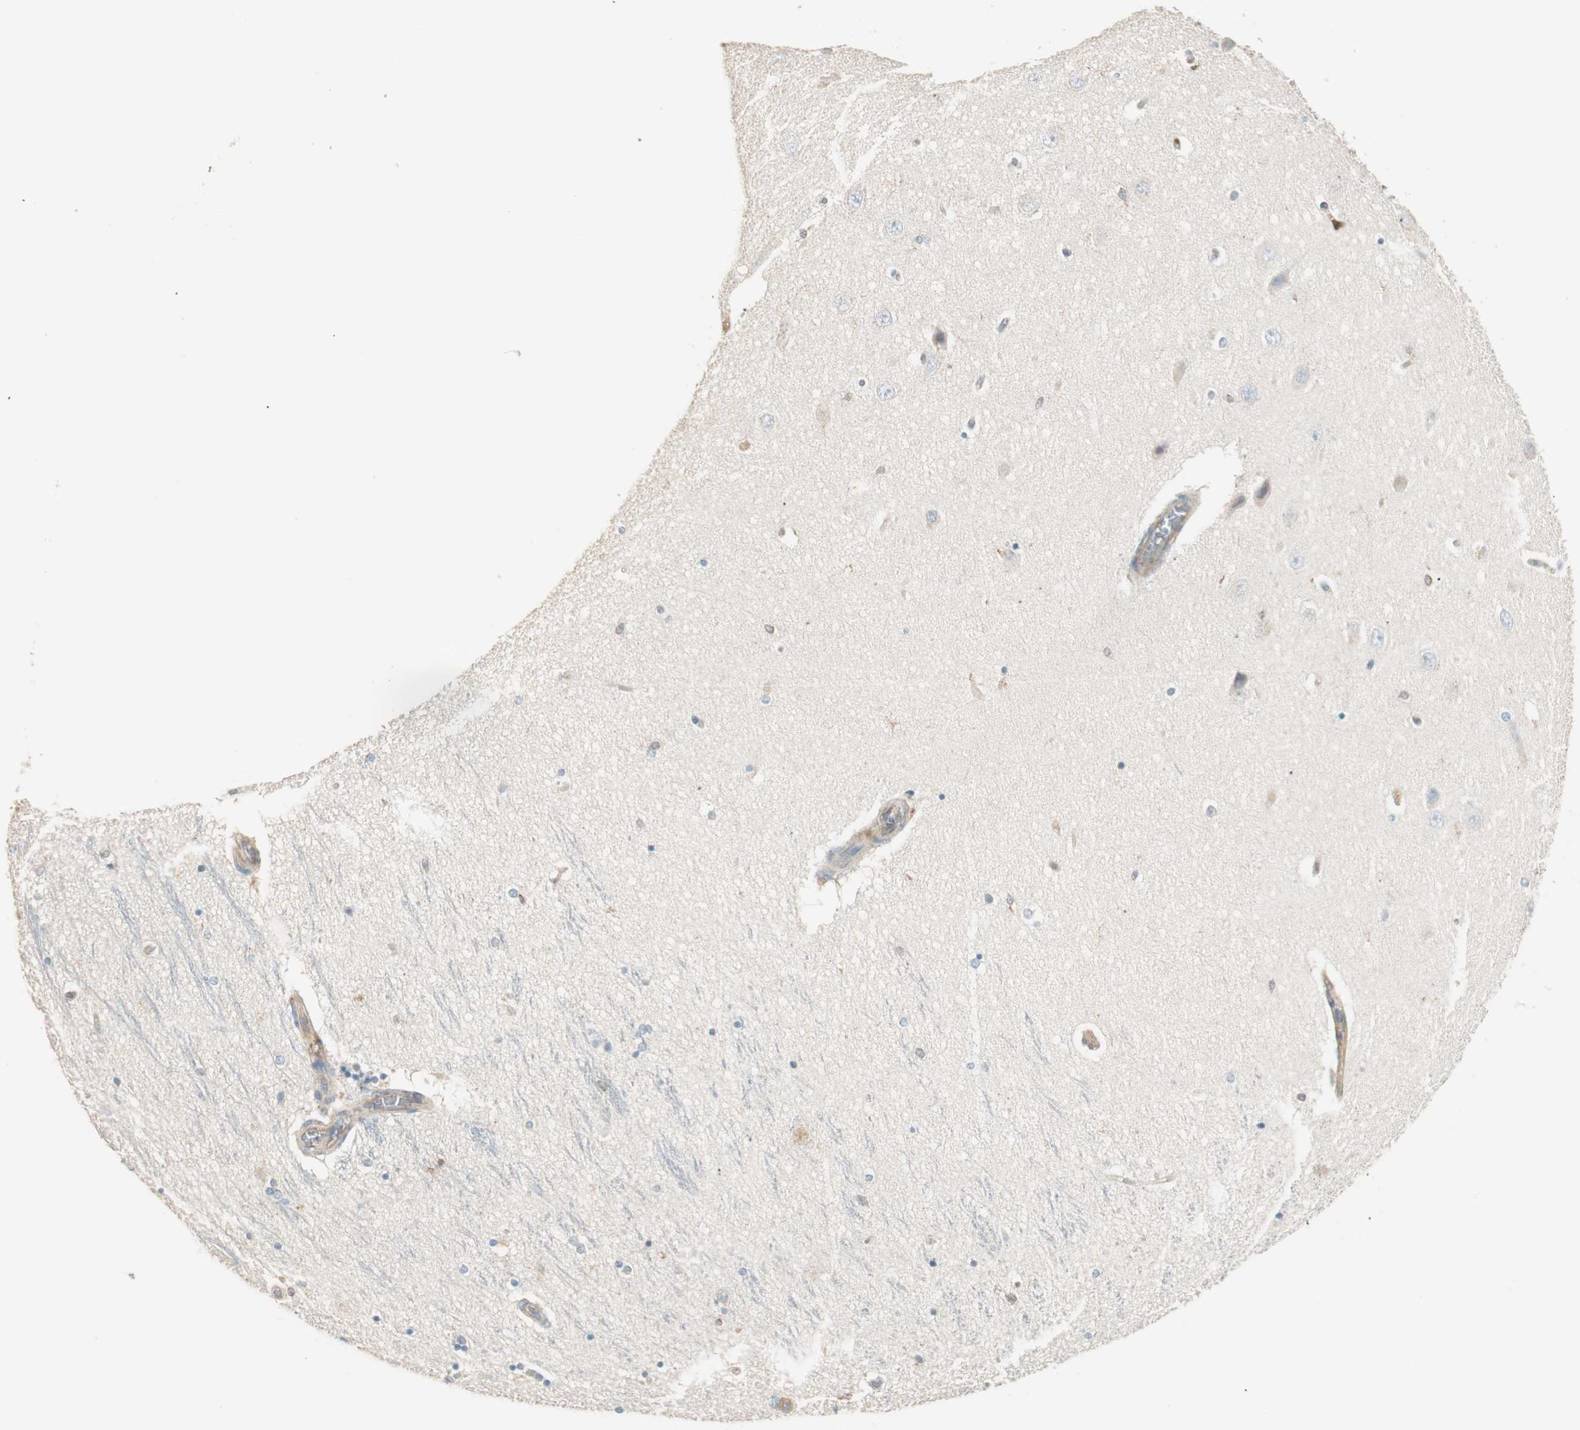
{"staining": {"intensity": "negative", "quantity": "none", "location": "none"}, "tissue": "hippocampus", "cell_type": "Glial cells", "image_type": "normal", "snomed": [{"axis": "morphology", "description": "Normal tissue, NOS"}, {"axis": "topography", "description": "Hippocampus"}], "caption": "Immunohistochemical staining of unremarkable human hippocampus demonstrates no significant positivity in glial cells.", "gene": "CRLF3", "patient": {"sex": "female", "age": 54}}